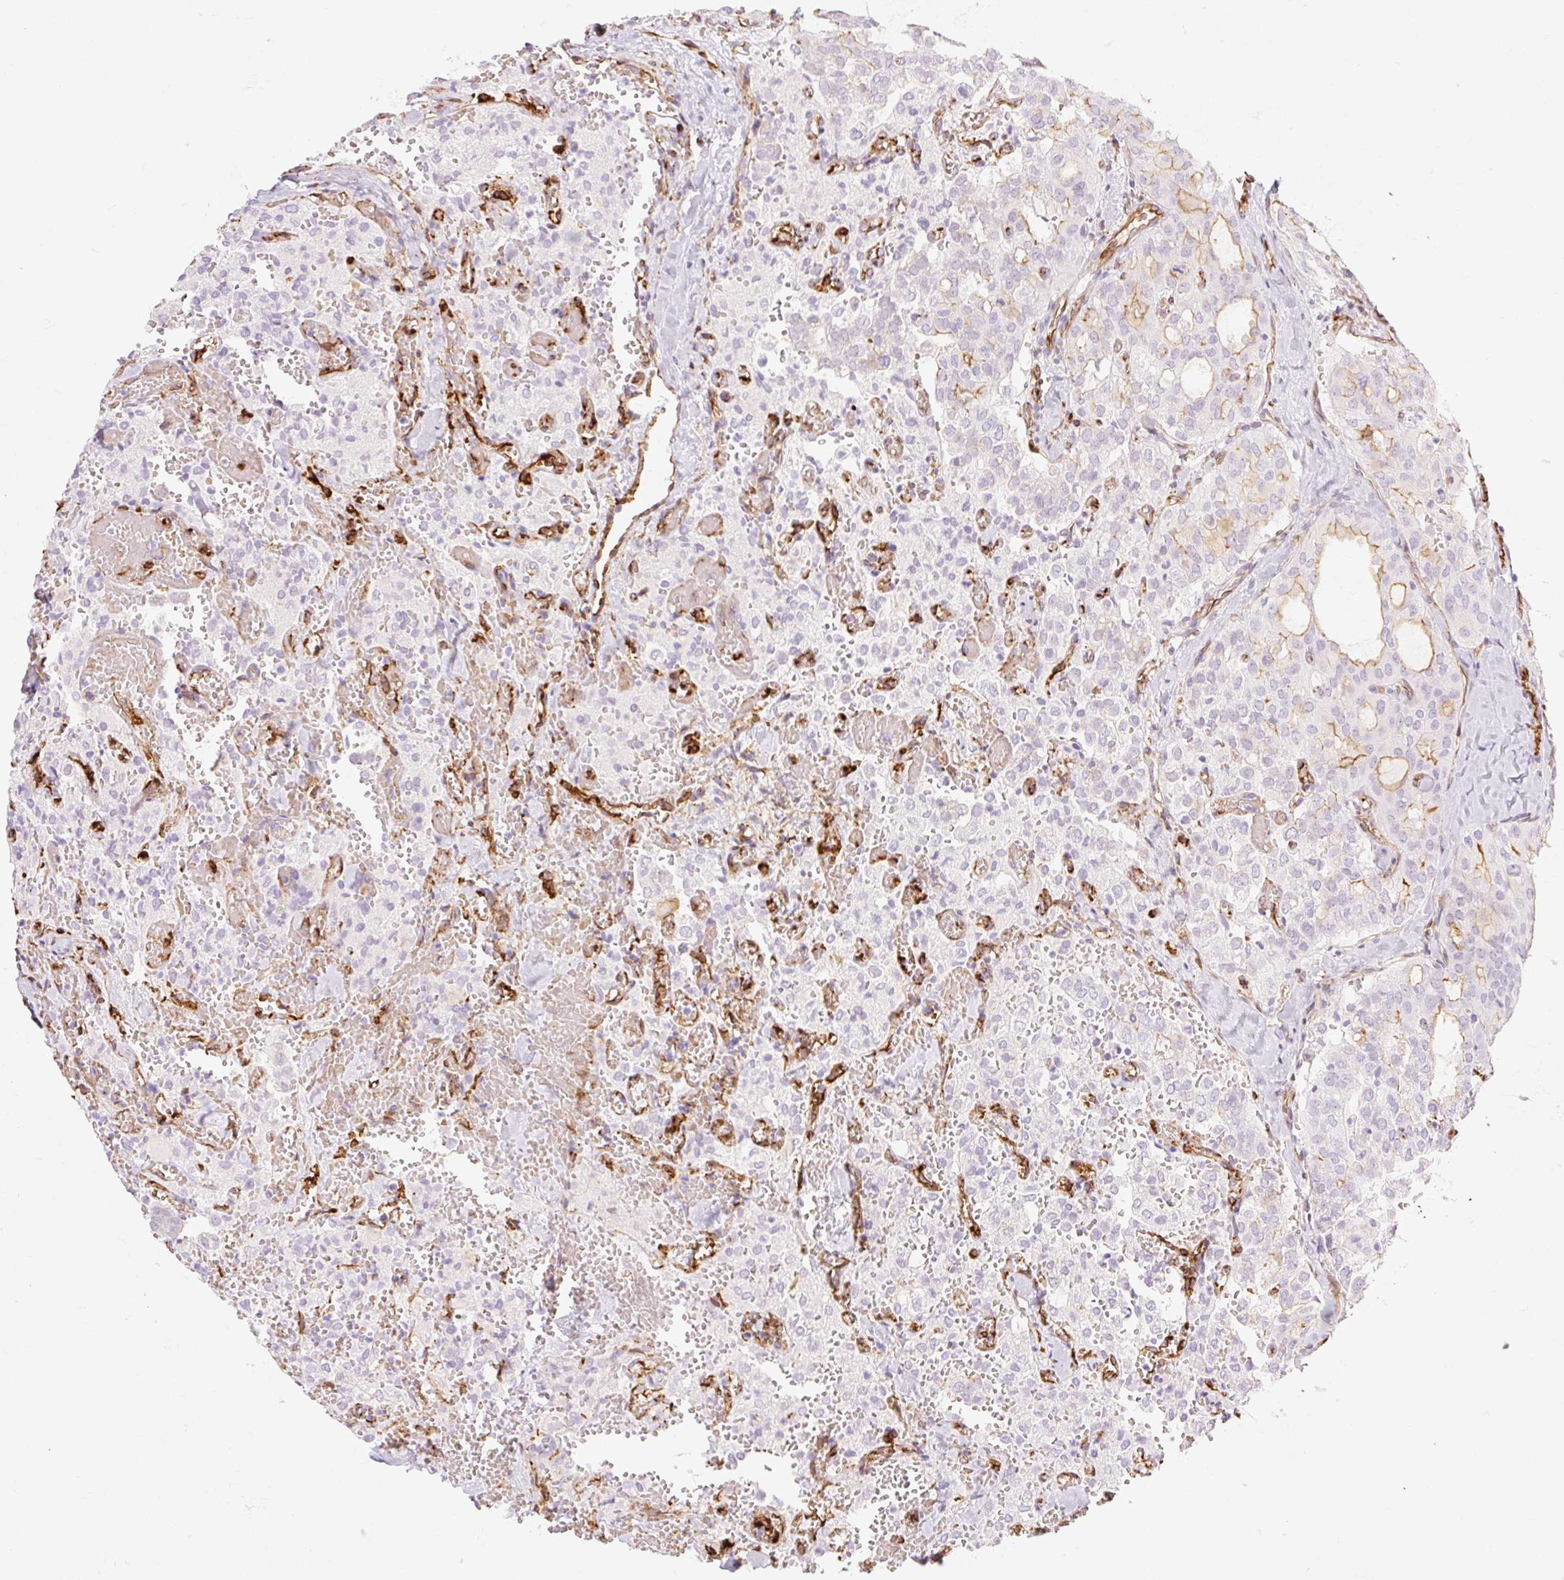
{"staining": {"intensity": "weak", "quantity": "<25%", "location": "cytoplasmic/membranous"}, "tissue": "thyroid cancer", "cell_type": "Tumor cells", "image_type": "cancer", "snomed": [{"axis": "morphology", "description": "Follicular adenoma carcinoma, NOS"}, {"axis": "topography", "description": "Thyroid gland"}], "caption": "Thyroid cancer (follicular adenoma carcinoma) stained for a protein using immunohistochemistry (IHC) displays no expression tumor cells.", "gene": "TAF1L", "patient": {"sex": "male", "age": 75}}